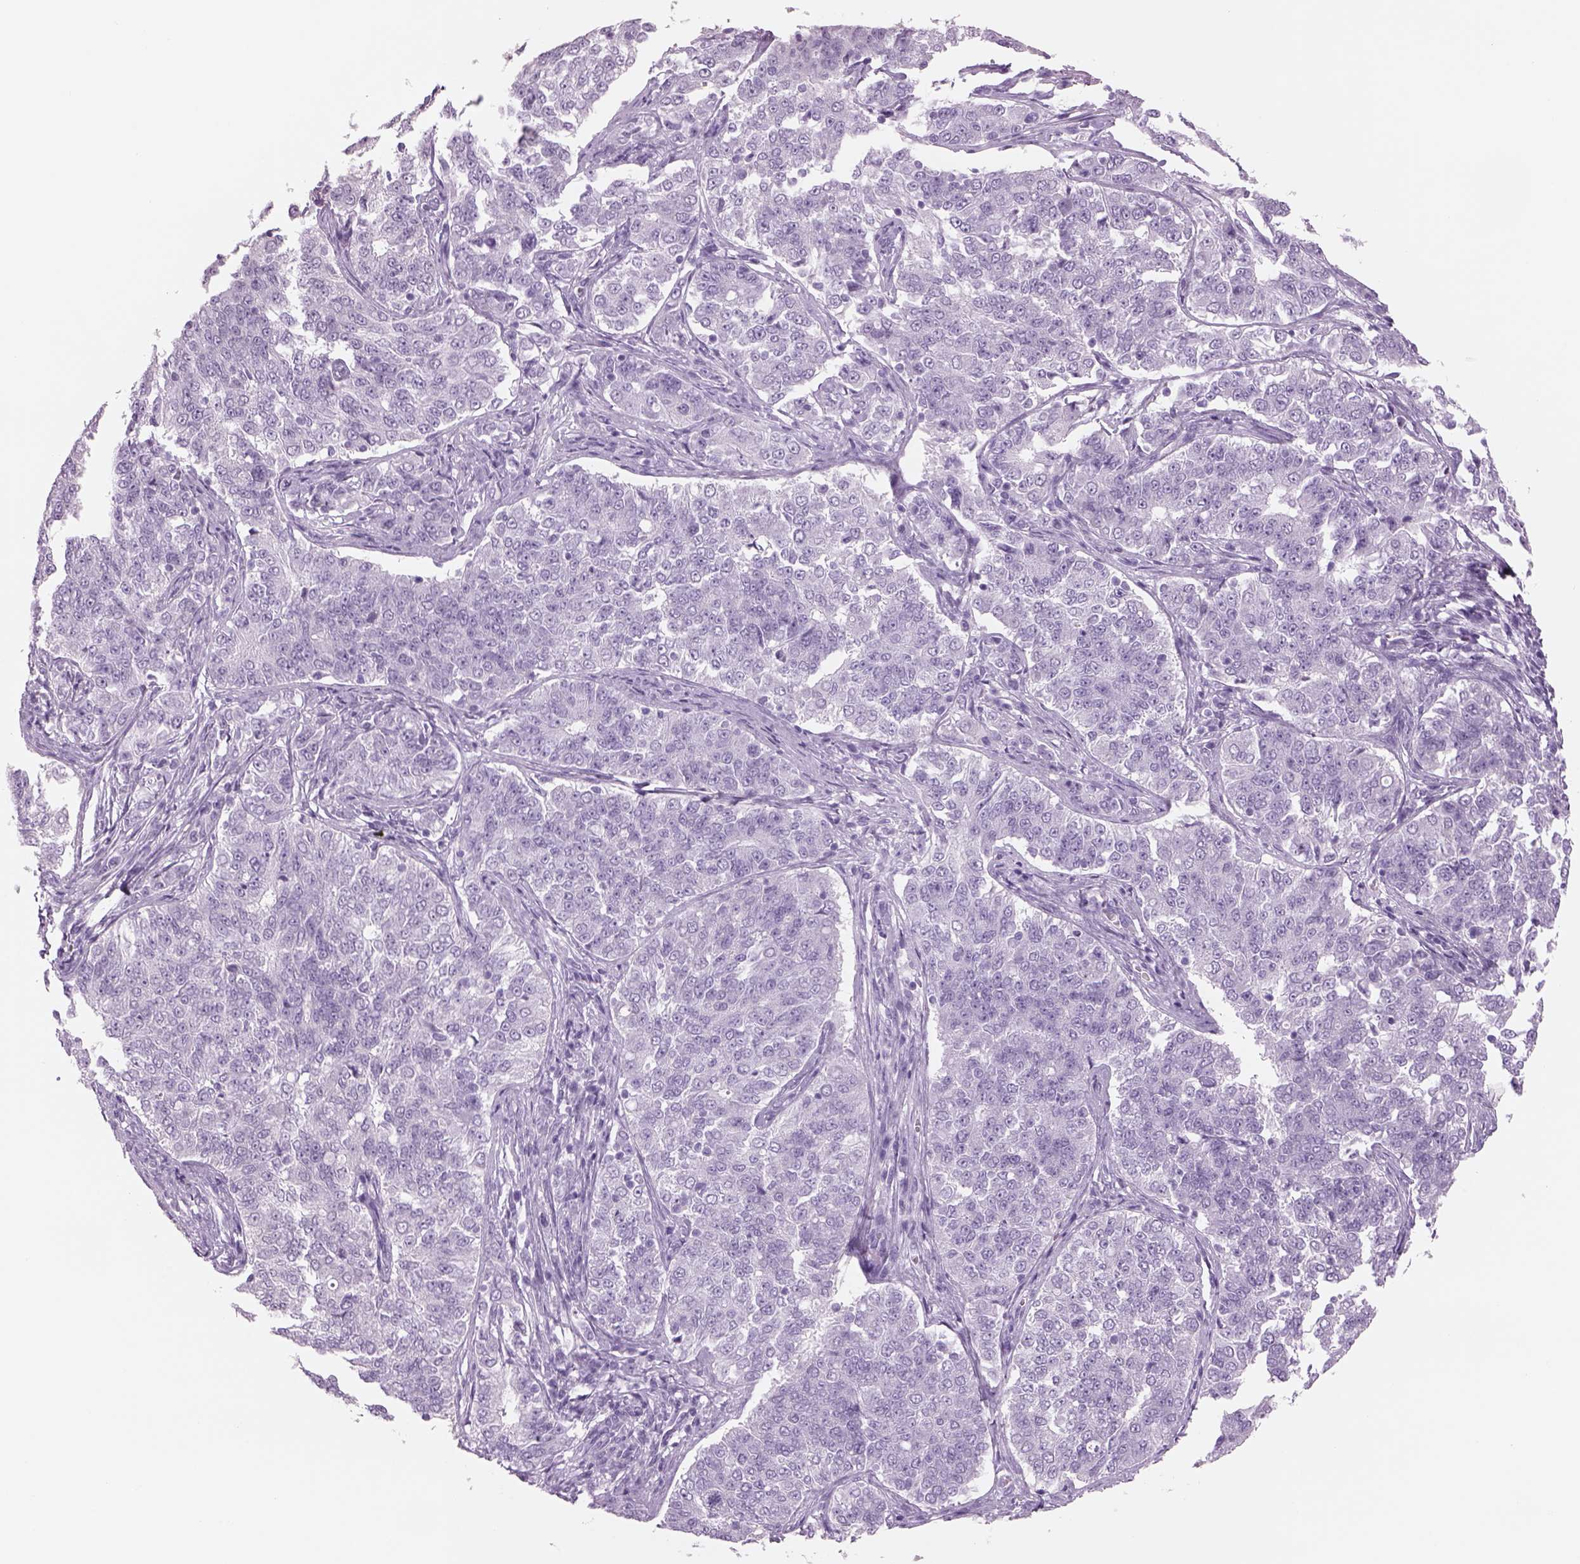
{"staining": {"intensity": "negative", "quantity": "none", "location": "none"}, "tissue": "endometrial cancer", "cell_type": "Tumor cells", "image_type": "cancer", "snomed": [{"axis": "morphology", "description": "Adenocarcinoma, NOS"}, {"axis": "topography", "description": "Endometrium"}], "caption": "Immunohistochemistry (IHC) image of adenocarcinoma (endometrial) stained for a protein (brown), which shows no expression in tumor cells. (Immunohistochemistry, brightfield microscopy, high magnification).", "gene": "RHO", "patient": {"sex": "female", "age": 43}}